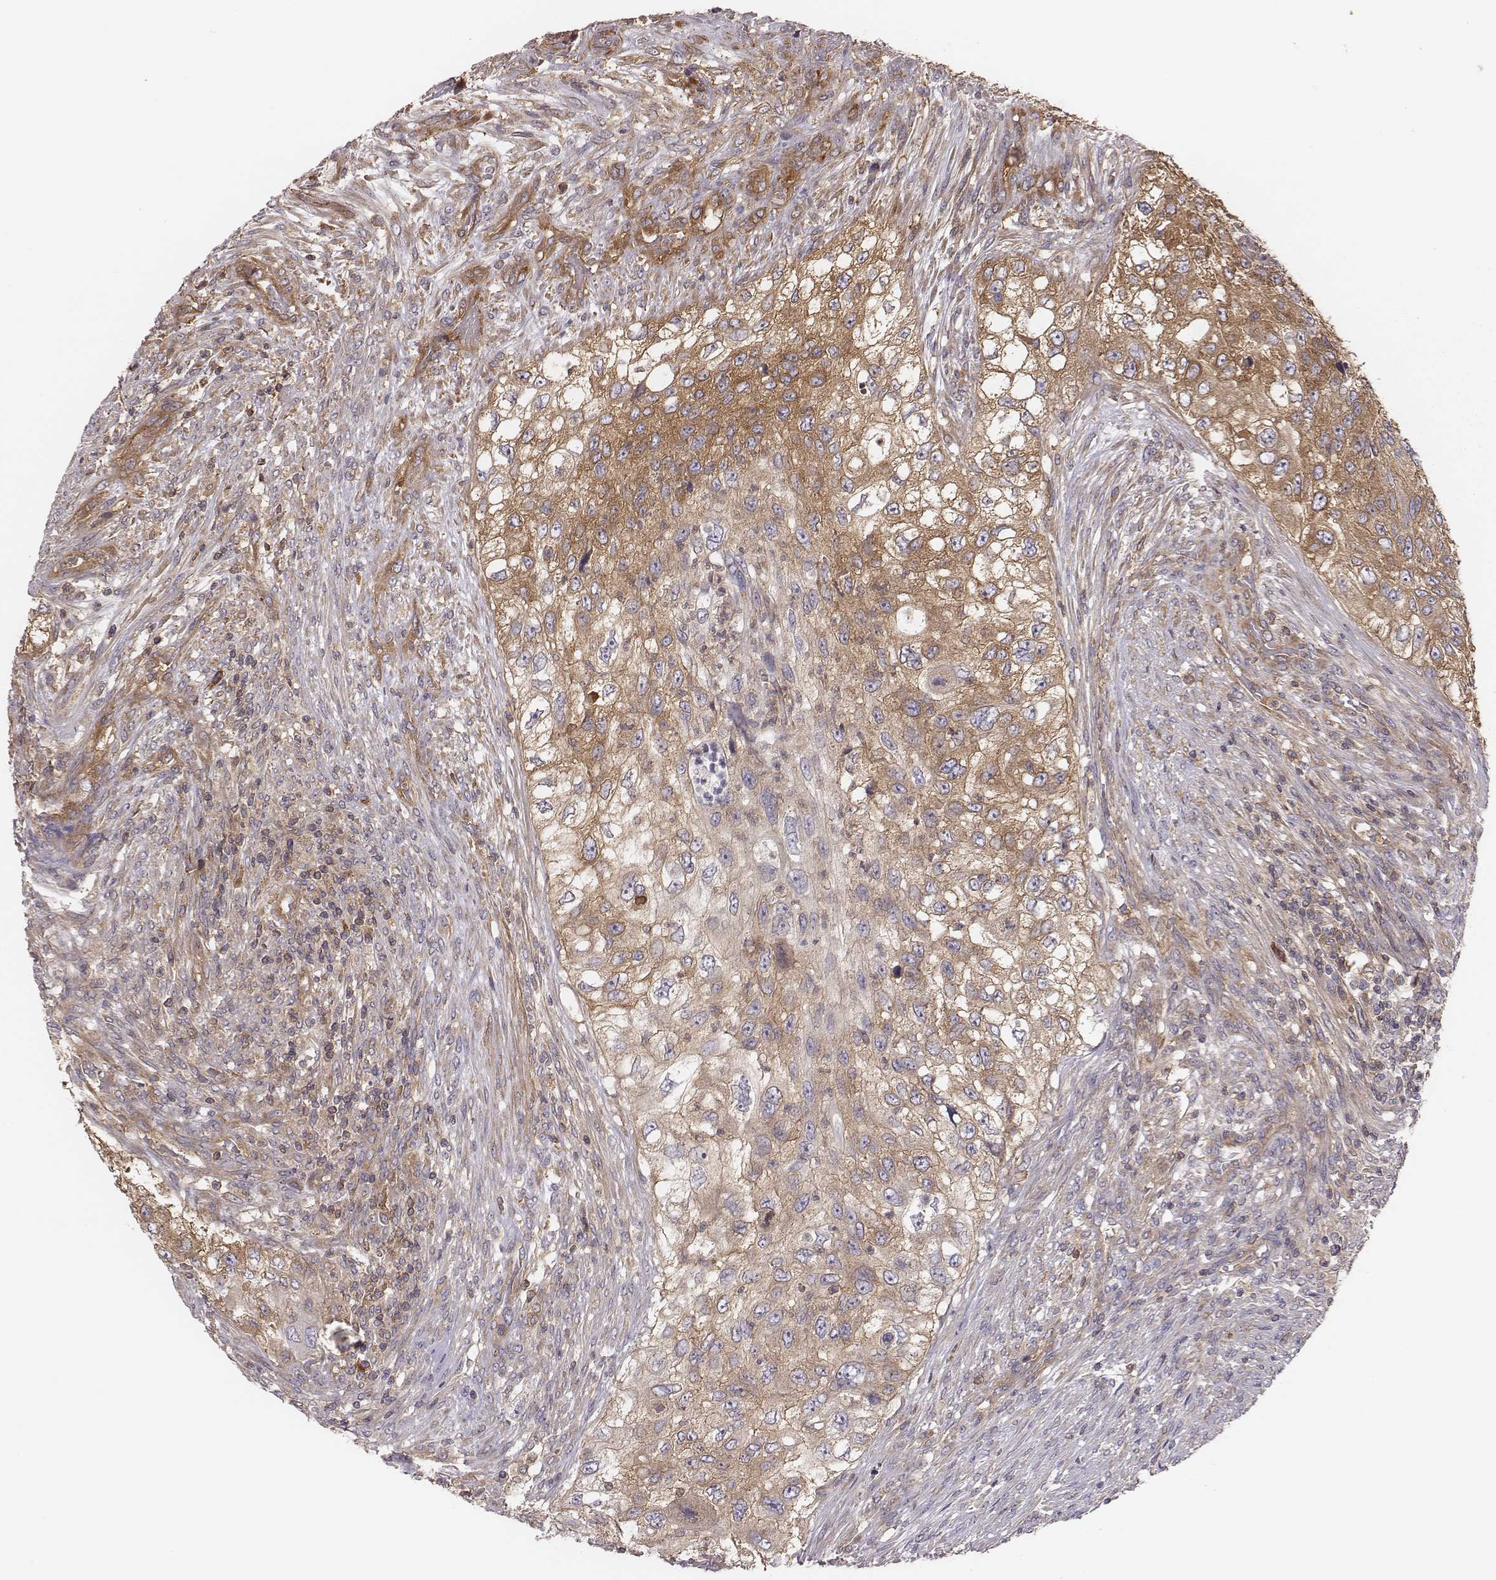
{"staining": {"intensity": "moderate", "quantity": ">75%", "location": "cytoplasmic/membranous"}, "tissue": "urothelial cancer", "cell_type": "Tumor cells", "image_type": "cancer", "snomed": [{"axis": "morphology", "description": "Urothelial carcinoma, High grade"}, {"axis": "topography", "description": "Urinary bladder"}], "caption": "Immunohistochemistry of human urothelial carcinoma (high-grade) reveals medium levels of moderate cytoplasmic/membranous positivity in about >75% of tumor cells. (IHC, brightfield microscopy, high magnification).", "gene": "CAD", "patient": {"sex": "female", "age": 60}}